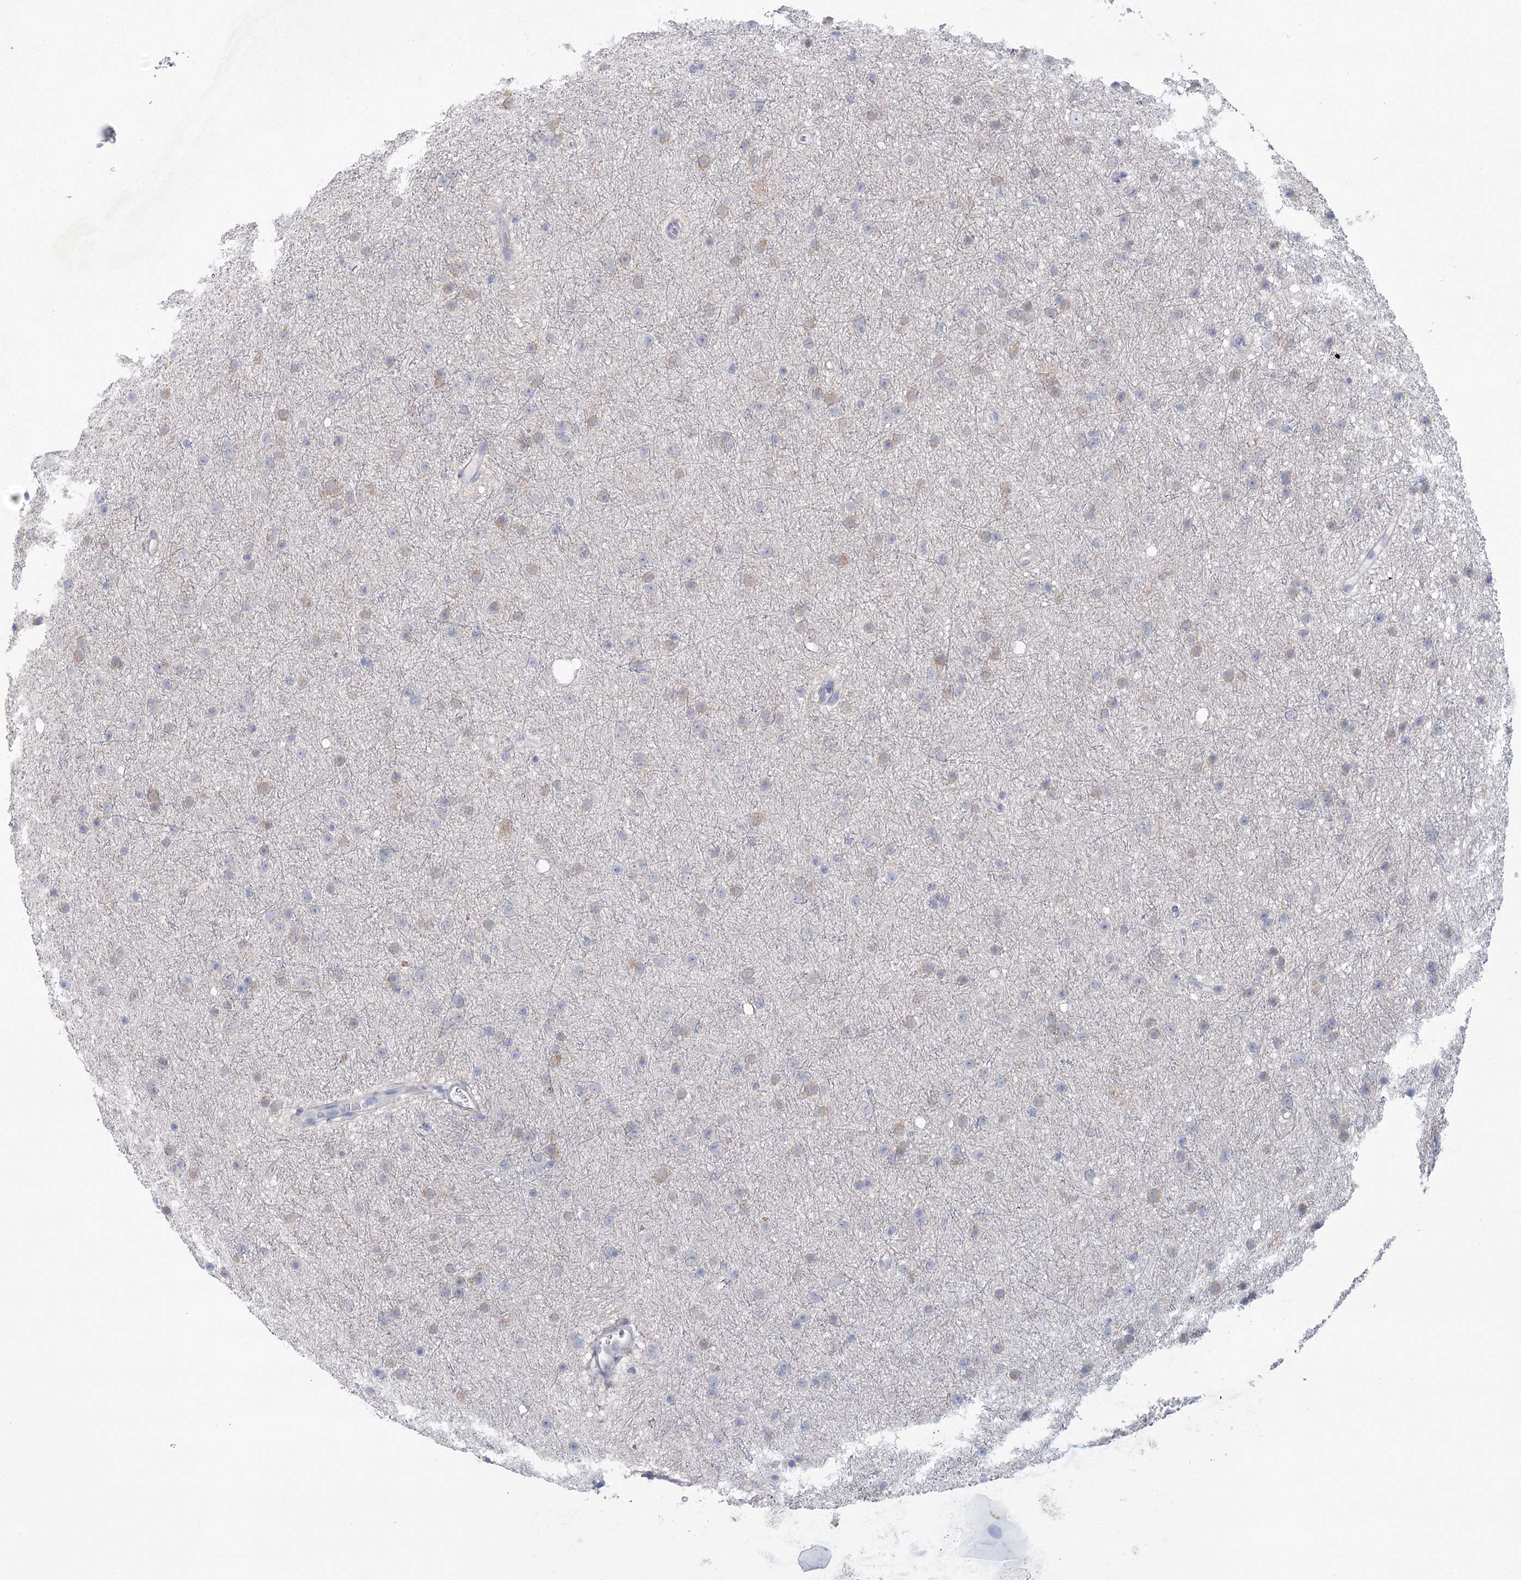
{"staining": {"intensity": "weak", "quantity": "25%-75%", "location": "cytoplasmic/membranous"}, "tissue": "glioma", "cell_type": "Tumor cells", "image_type": "cancer", "snomed": [{"axis": "morphology", "description": "Glioma, malignant, Low grade"}, {"axis": "topography", "description": "Cerebral cortex"}], "caption": "Immunohistochemical staining of glioma displays low levels of weak cytoplasmic/membranous expression in about 25%-75% of tumor cells.", "gene": "CCDC88A", "patient": {"sex": "female", "age": 39}}